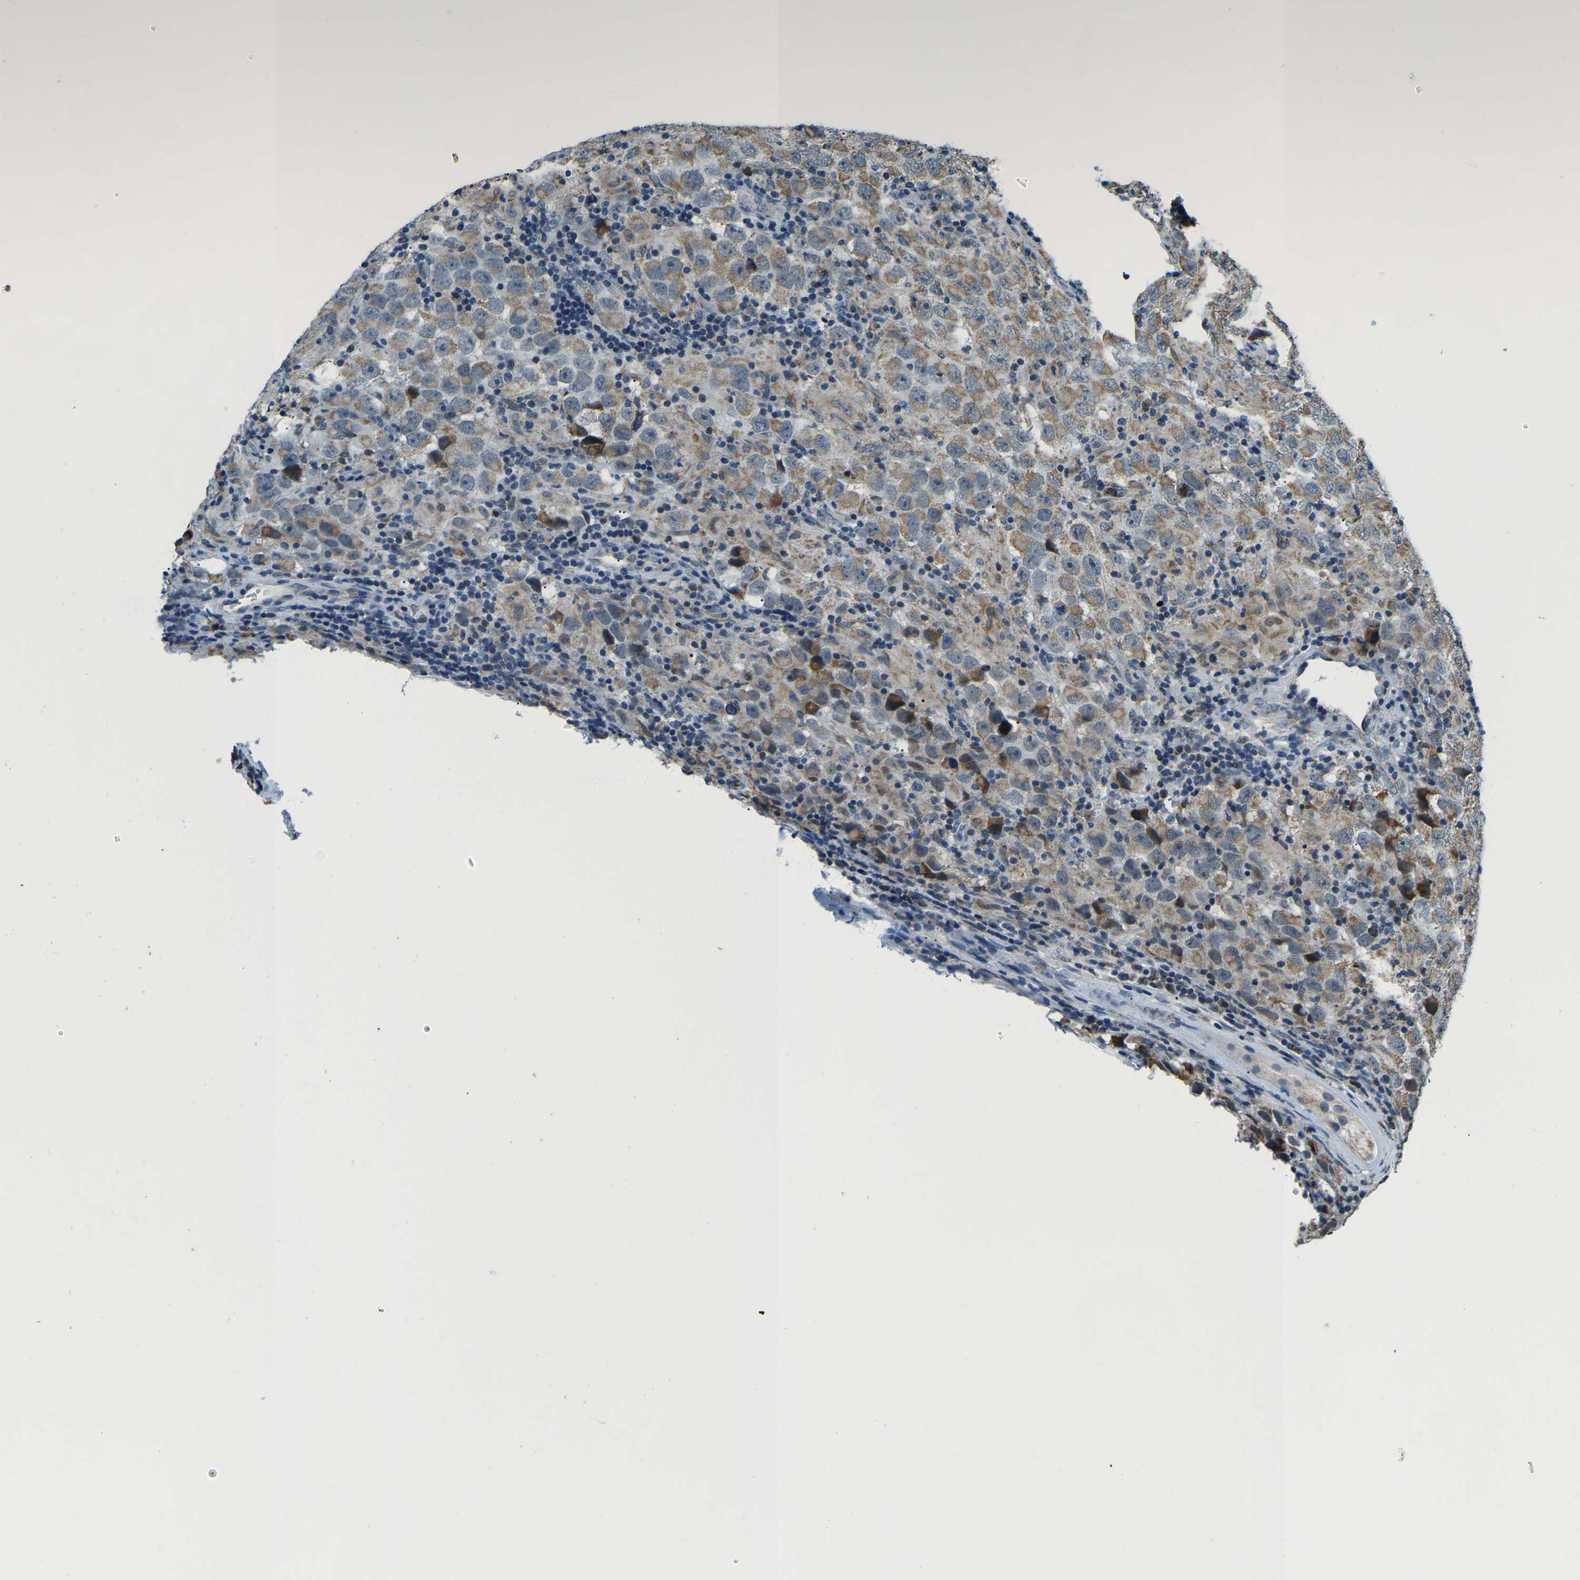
{"staining": {"intensity": "weak", "quantity": ">75%", "location": "cytoplasmic/membranous"}, "tissue": "testis cancer", "cell_type": "Tumor cells", "image_type": "cancer", "snomed": [{"axis": "morphology", "description": "Carcinoma, Embryonal, NOS"}, {"axis": "topography", "description": "Testis"}], "caption": "Weak cytoplasmic/membranous staining is appreciated in approximately >75% of tumor cells in testis embryonal carcinoma. The protein of interest is shown in brown color, while the nuclei are stained blue.", "gene": "RBM33", "patient": {"sex": "male", "age": 21}}